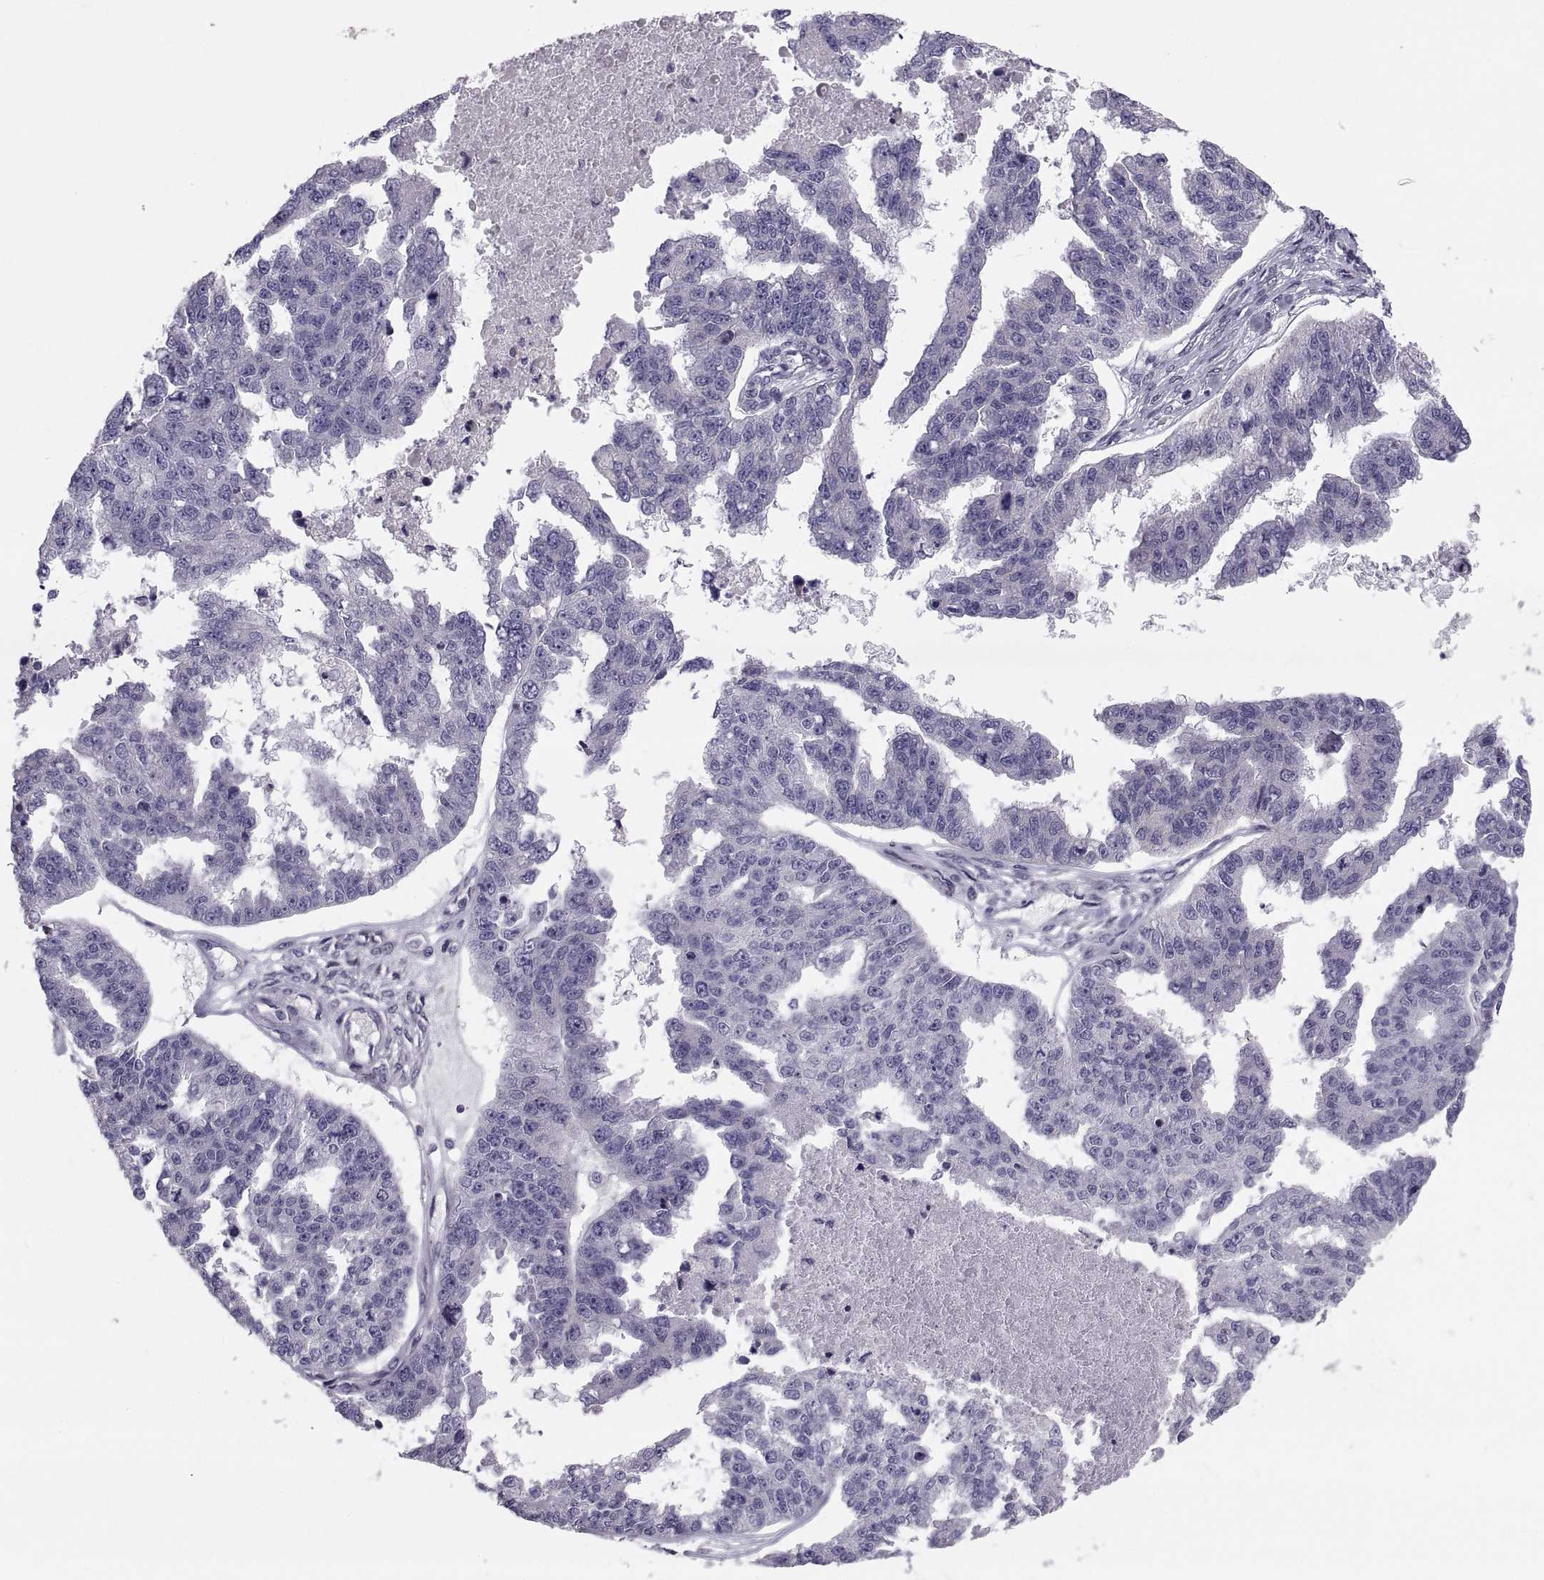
{"staining": {"intensity": "negative", "quantity": "none", "location": "none"}, "tissue": "ovarian cancer", "cell_type": "Tumor cells", "image_type": "cancer", "snomed": [{"axis": "morphology", "description": "Cystadenocarcinoma, serous, NOS"}, {"axis": "topography", "description": "Ovary"}], "caption": "DAB (3,3'-diaminobenzidine) immunohistochemical staining of human ovarian cancer (serous cystadenocarcinoma) demonstrates no significant staining in tumor cells.", "gene": "ANO1", "patient": {"sex": "female", "age": 58}}